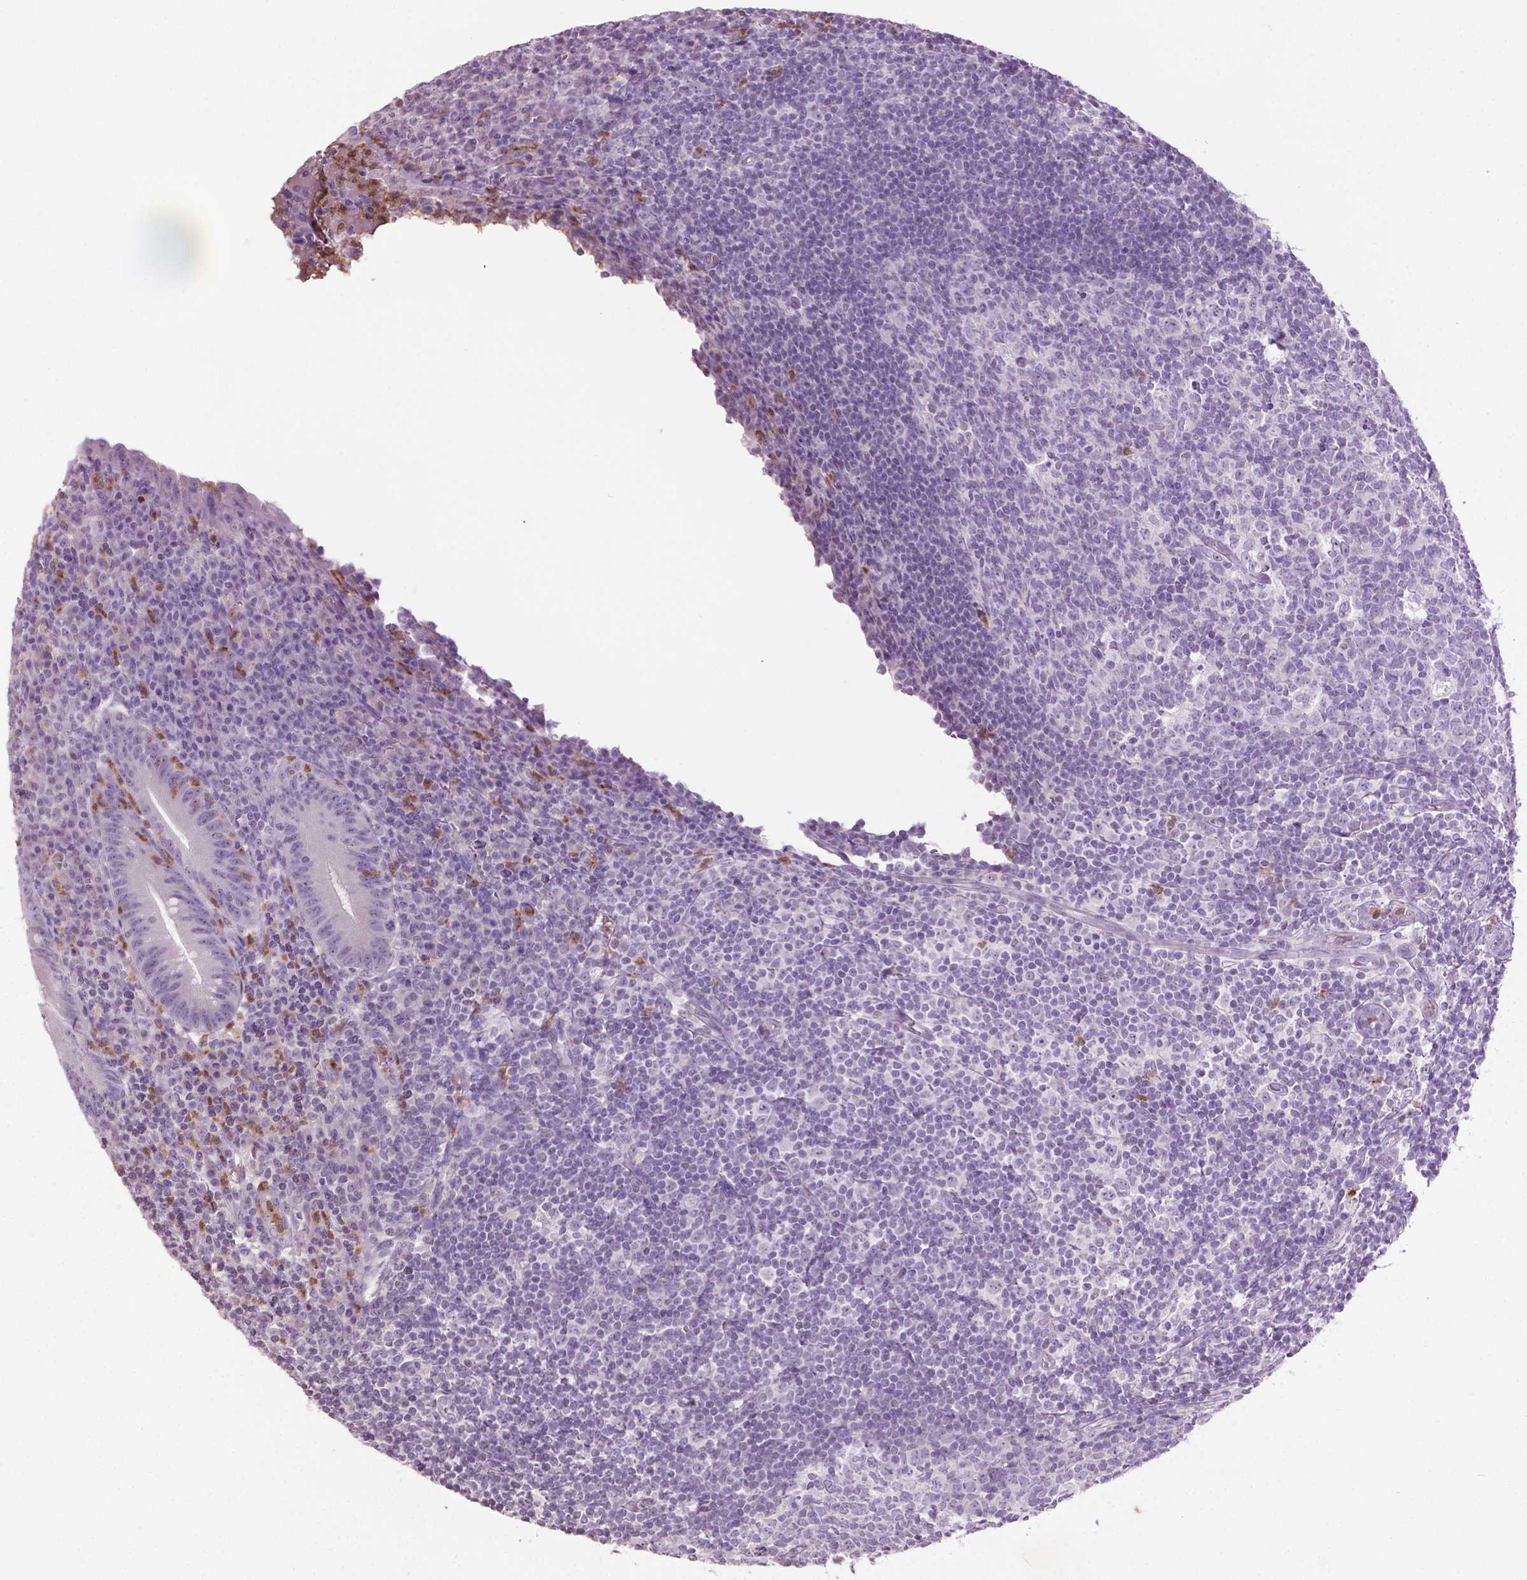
{"staining": {"intensity": "negative", "quantity": "none", "location": "none"}, "tissue": "appendix", "cell_type": "Glandular cells", "image_type": "normal", "snomed": [{"axis": "morphology", "description": "Normal tissue, NOS"}, {"axis": "topography", "description": "Appendix"}], "caption": "Immunohistochemistry (IHC) micrograph of benign appendix: human appendix stained with DAB demonstrates no significant protein expression in glandular cells.", "gene": "NTNG2", "patient": {"sex": "male", "age": 18}}